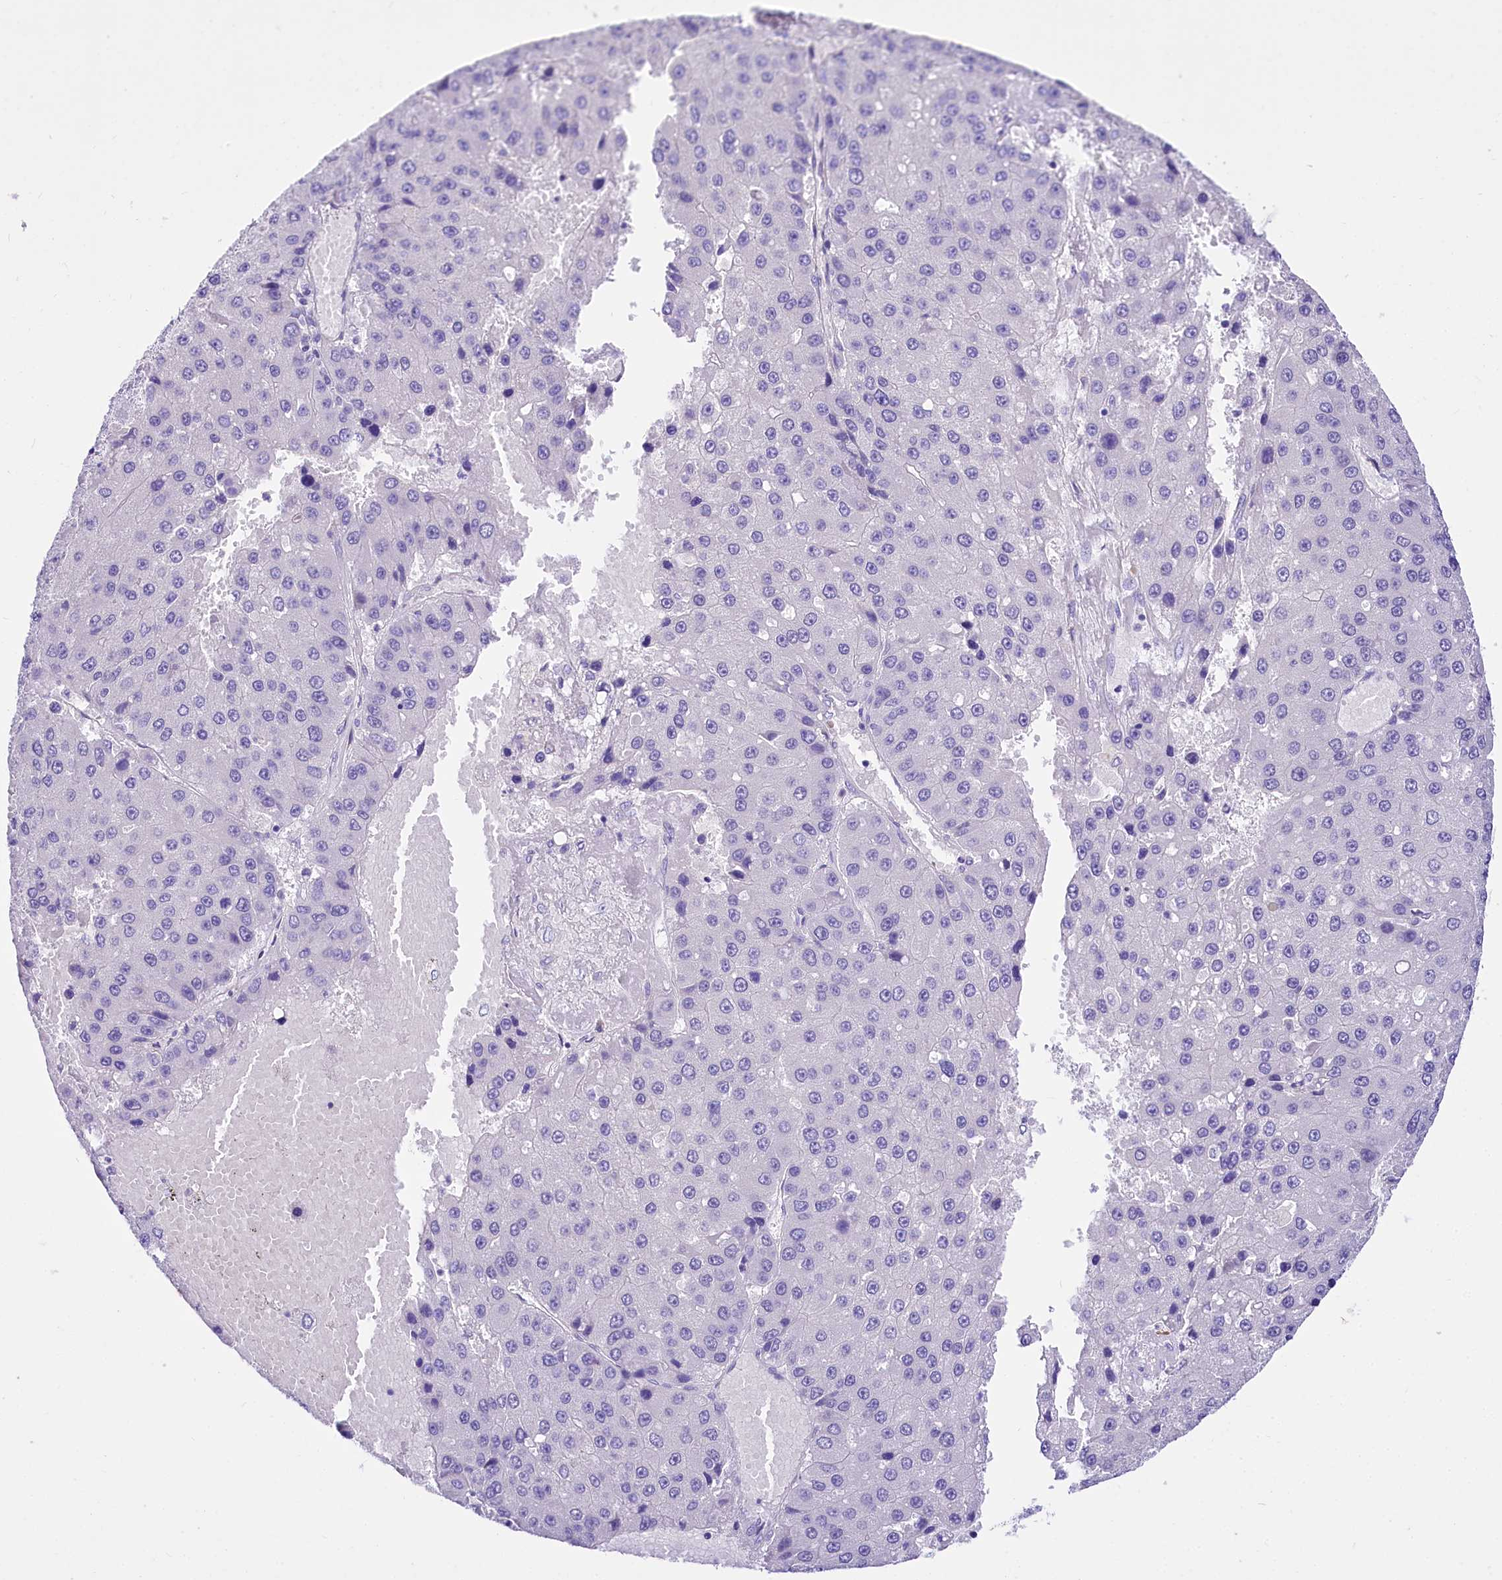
{"staining": {"intensity": "negative", "quantity": "none", "location": "none"}, "tissue": "liver cancer", "cell_type": "Tumor cells", "image_type": "cancer", "snomed": [{"axis": "morphology", "description": "Carcinoma, Hepatocellular, NOS"}, {"axis": "topography", "description": "Liver"}], "caption": "The immunohistochemistry histopathology image has no significant expression in tumor cells of hepatocellular carcinoma (liver) tissue.", "gene": "A2ML1", "patient": {"sex": "female", "age": 73}}